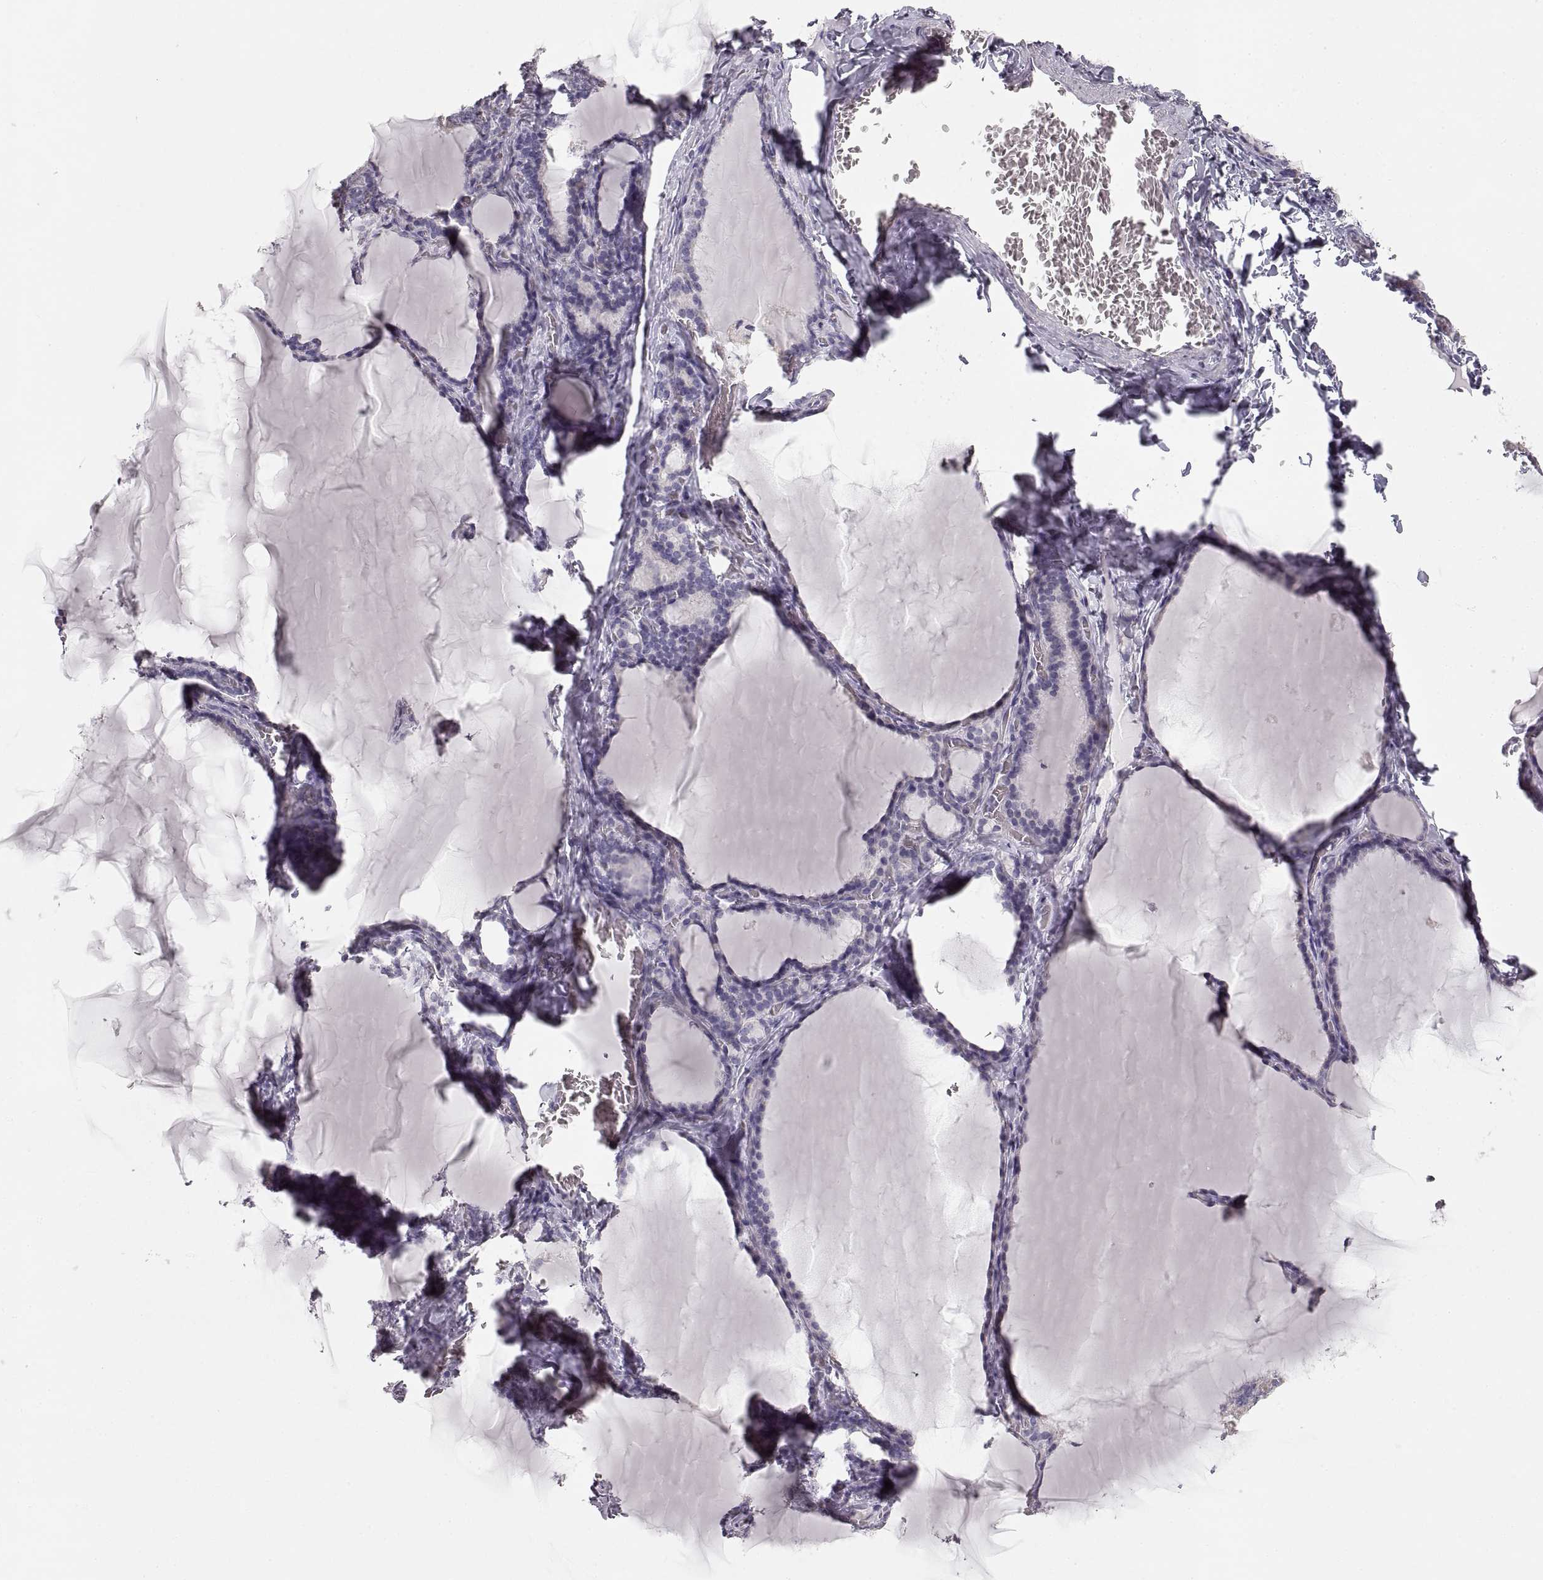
{"staining": {"intensity": "negative", "quantity": "none", "location": "none"}, "tissue": "thyroid gland", "cell_type": "Glandular cells", "image_type": "normal", "snomed": [{"axis": "morphology", "description": "Normal tissue, NOS"}, {"axis": "morphology", "description": "Hyperplasia, NOS"}, {"axis": "topography", "description": "Thyroid gland"}], "caption": "This is an immunohistochemistry (IHC) photomicrograph of normal human thyroid gland. There is no expression in glandular cells.", "gene": "ZP3", "patient": {"sex": "female", "age": 27}}